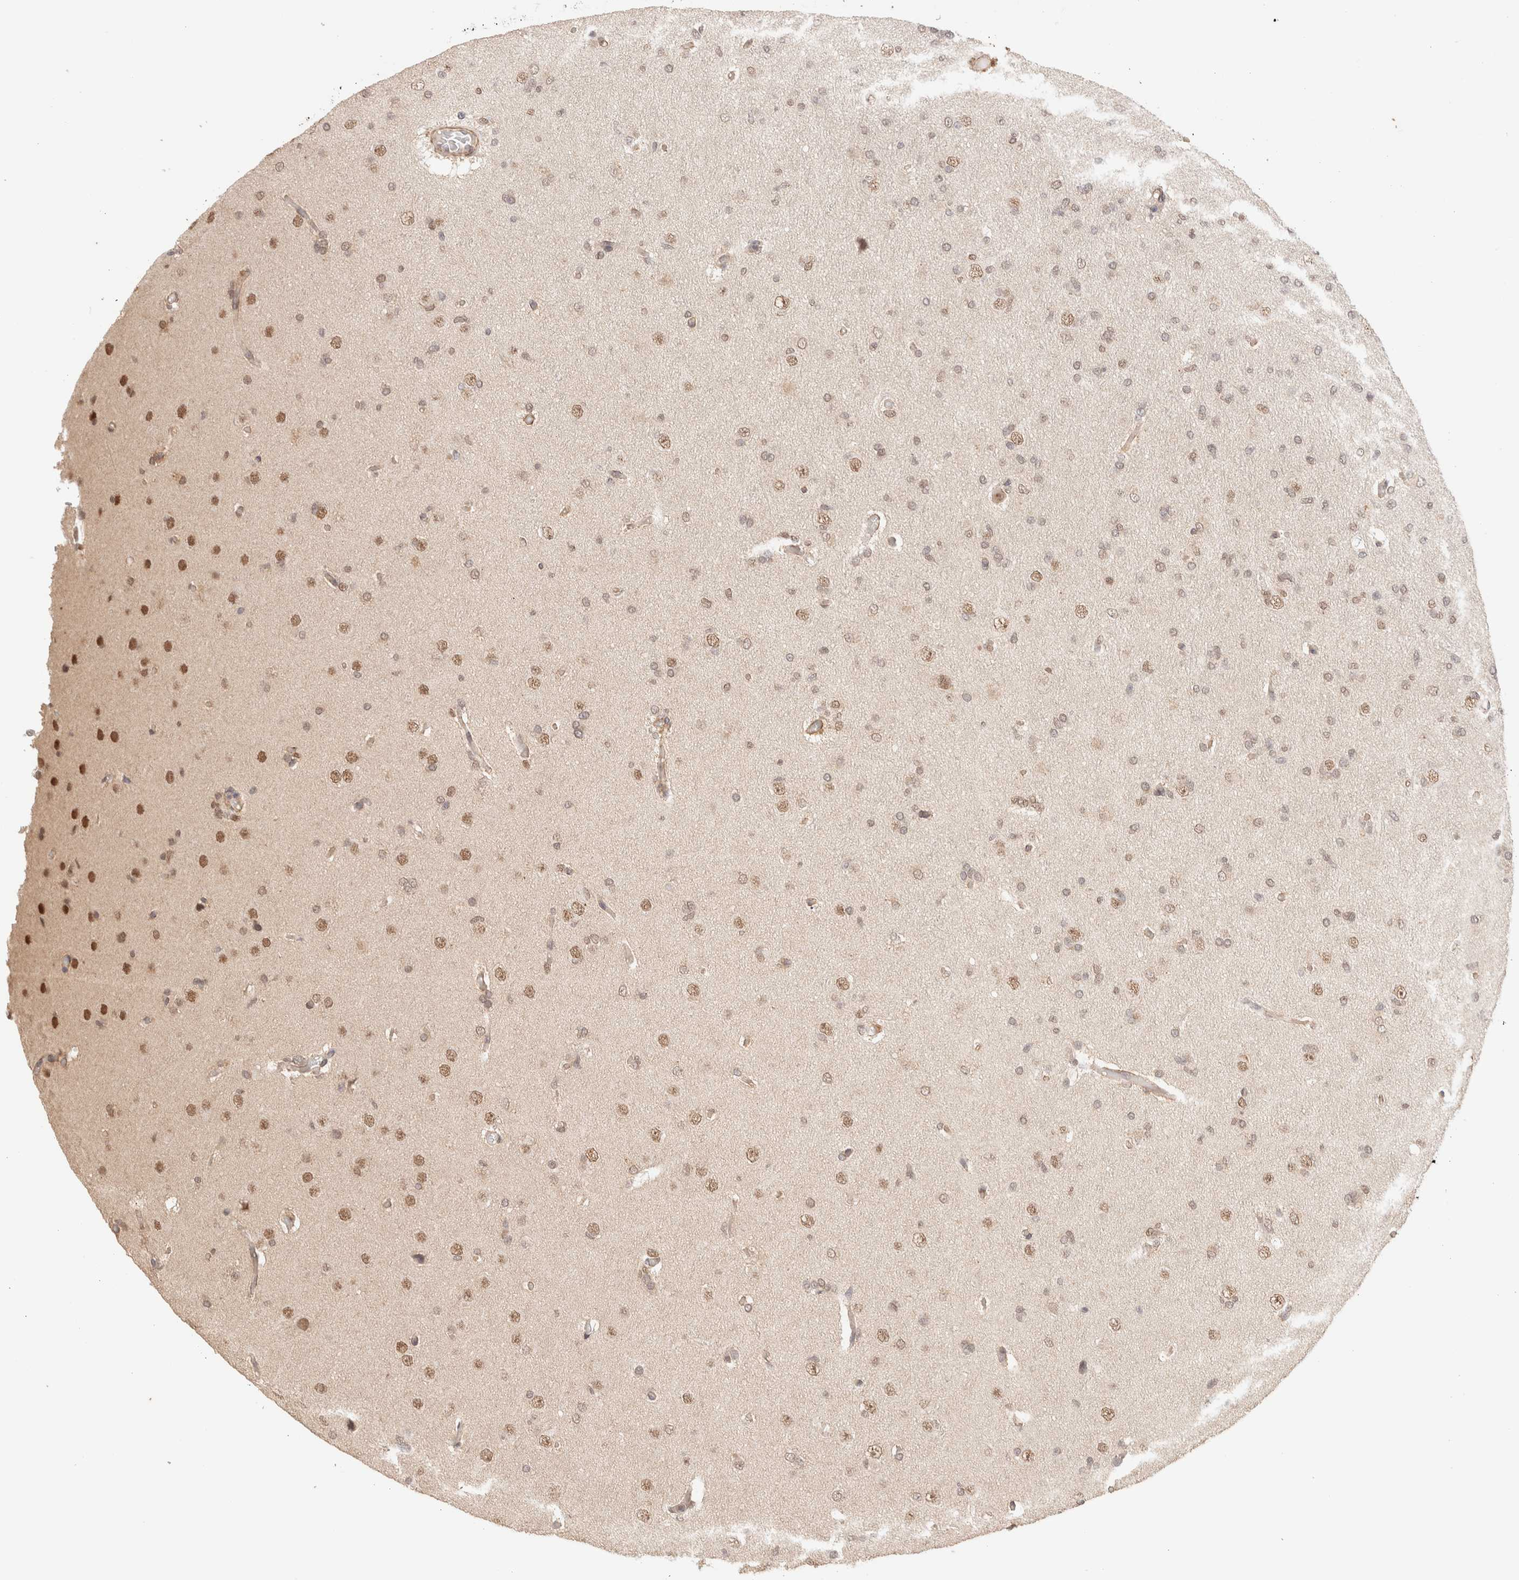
{"staining": {"intensity": "moderate", "quantity": ">75%", "location": "nuclear"}, "tissue": "glioma", "cell_type": "Tumor cells", "image_type": "cancer", "snomed": [{"axis": "morphology", "description": "Glioma, malignant, High grade"}, {"axis": "topography", "description": "Cerebral cortex"}], "caption": "DAB (3,3'-diaminobenzidine) immunohistochemical staining of human glioma displays moderate nuclear protein positivity in approximately >75% of tumor cells. (Brightfield microscopy of DAB IHC at high magnification).", "gene": "BRPF3", "patient": {"sex": "female", "age": 36}}